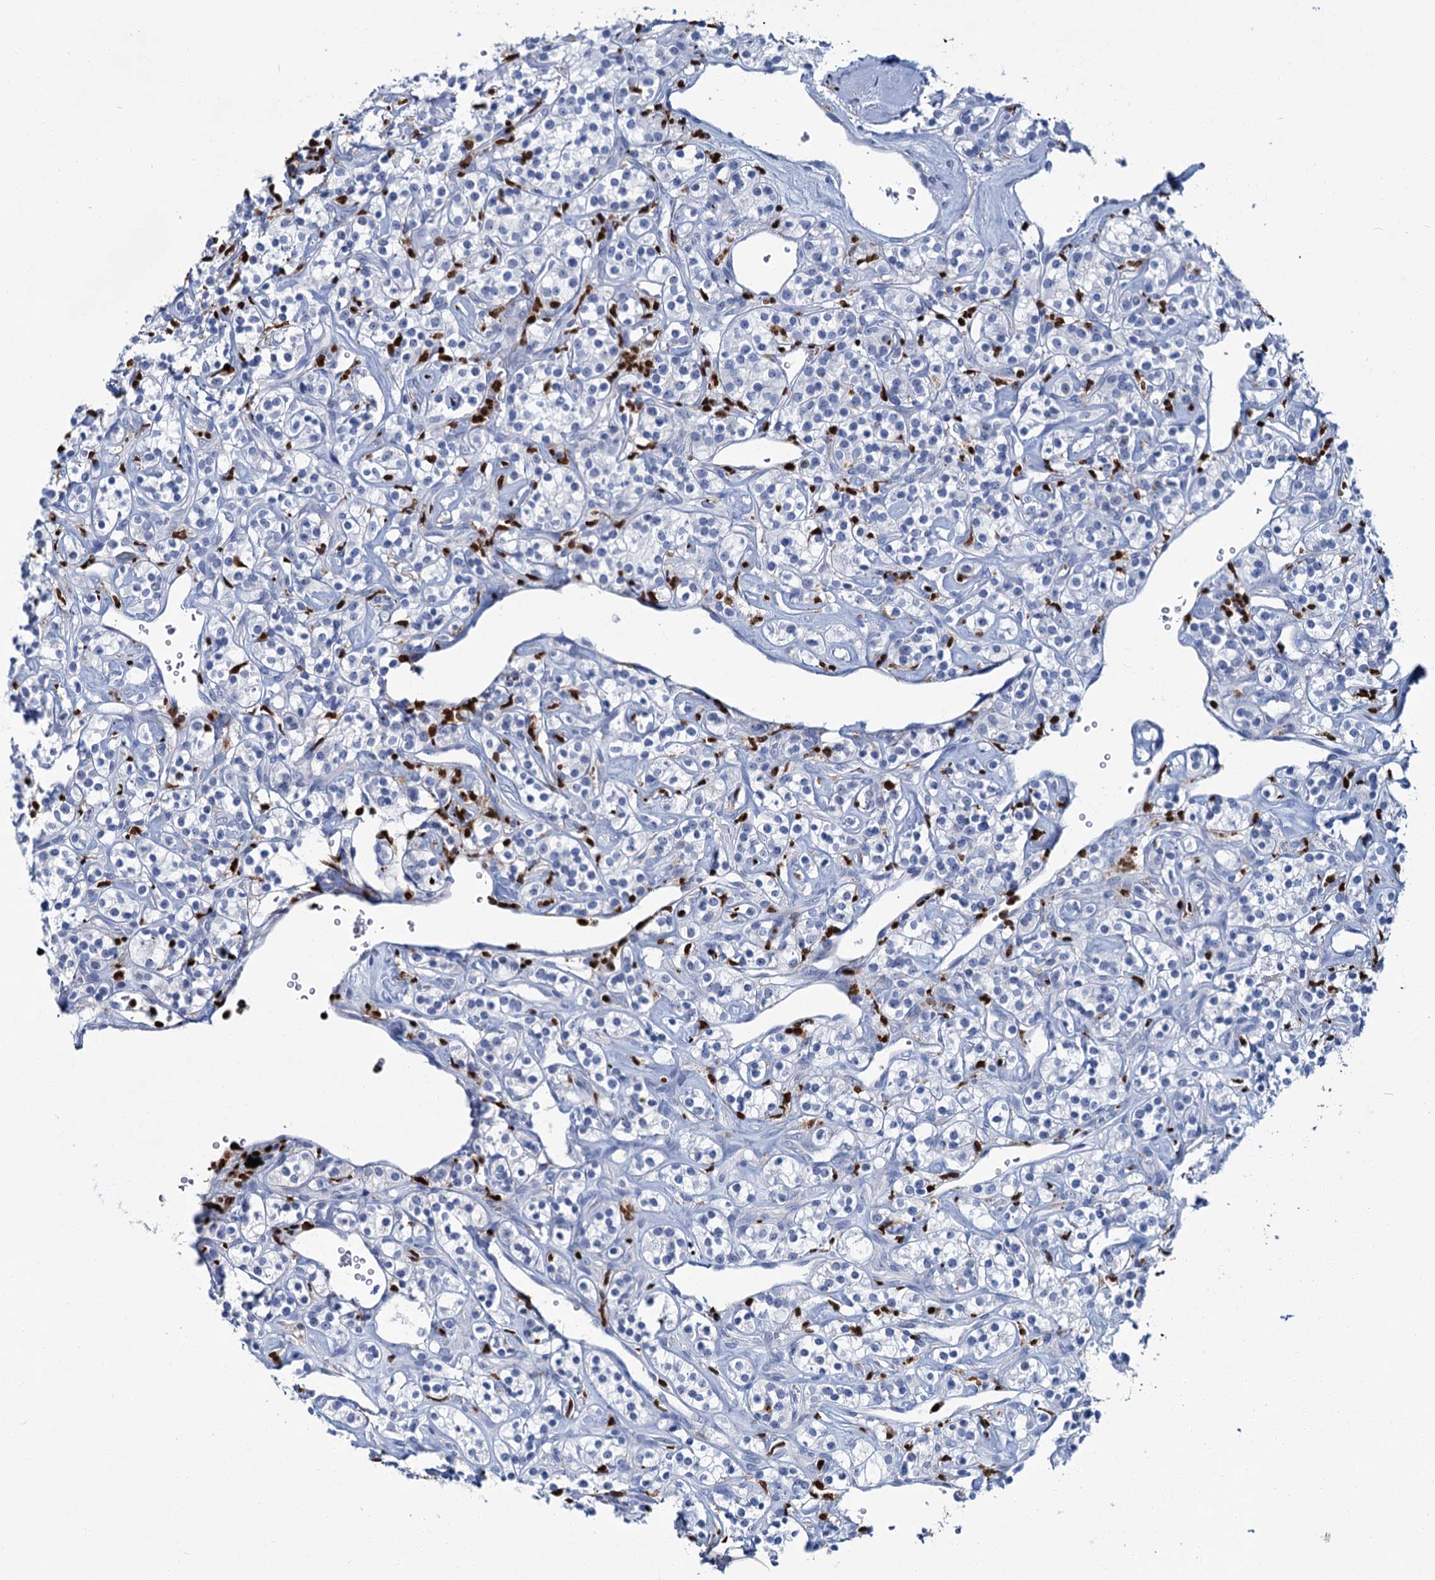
{"staining": {"intensity": "negative", "quantity": "none", "location": "none"}, "tissue": "renal cancer", "cell_type": "Tumor cells", "image_type": "cancer", "snomed": [{"axis": "morphology", "description": "Adenocarcinoma, NOS"}, {"axis": "topography", "description": "Kidney"}], "caption": "IHC histopathology image of renal adenocarcinoma stained for a protein (brown), which shows no expression in tumor cells.", "gene": "CELF2", "patient": {"sex": "male", "age": 77}}